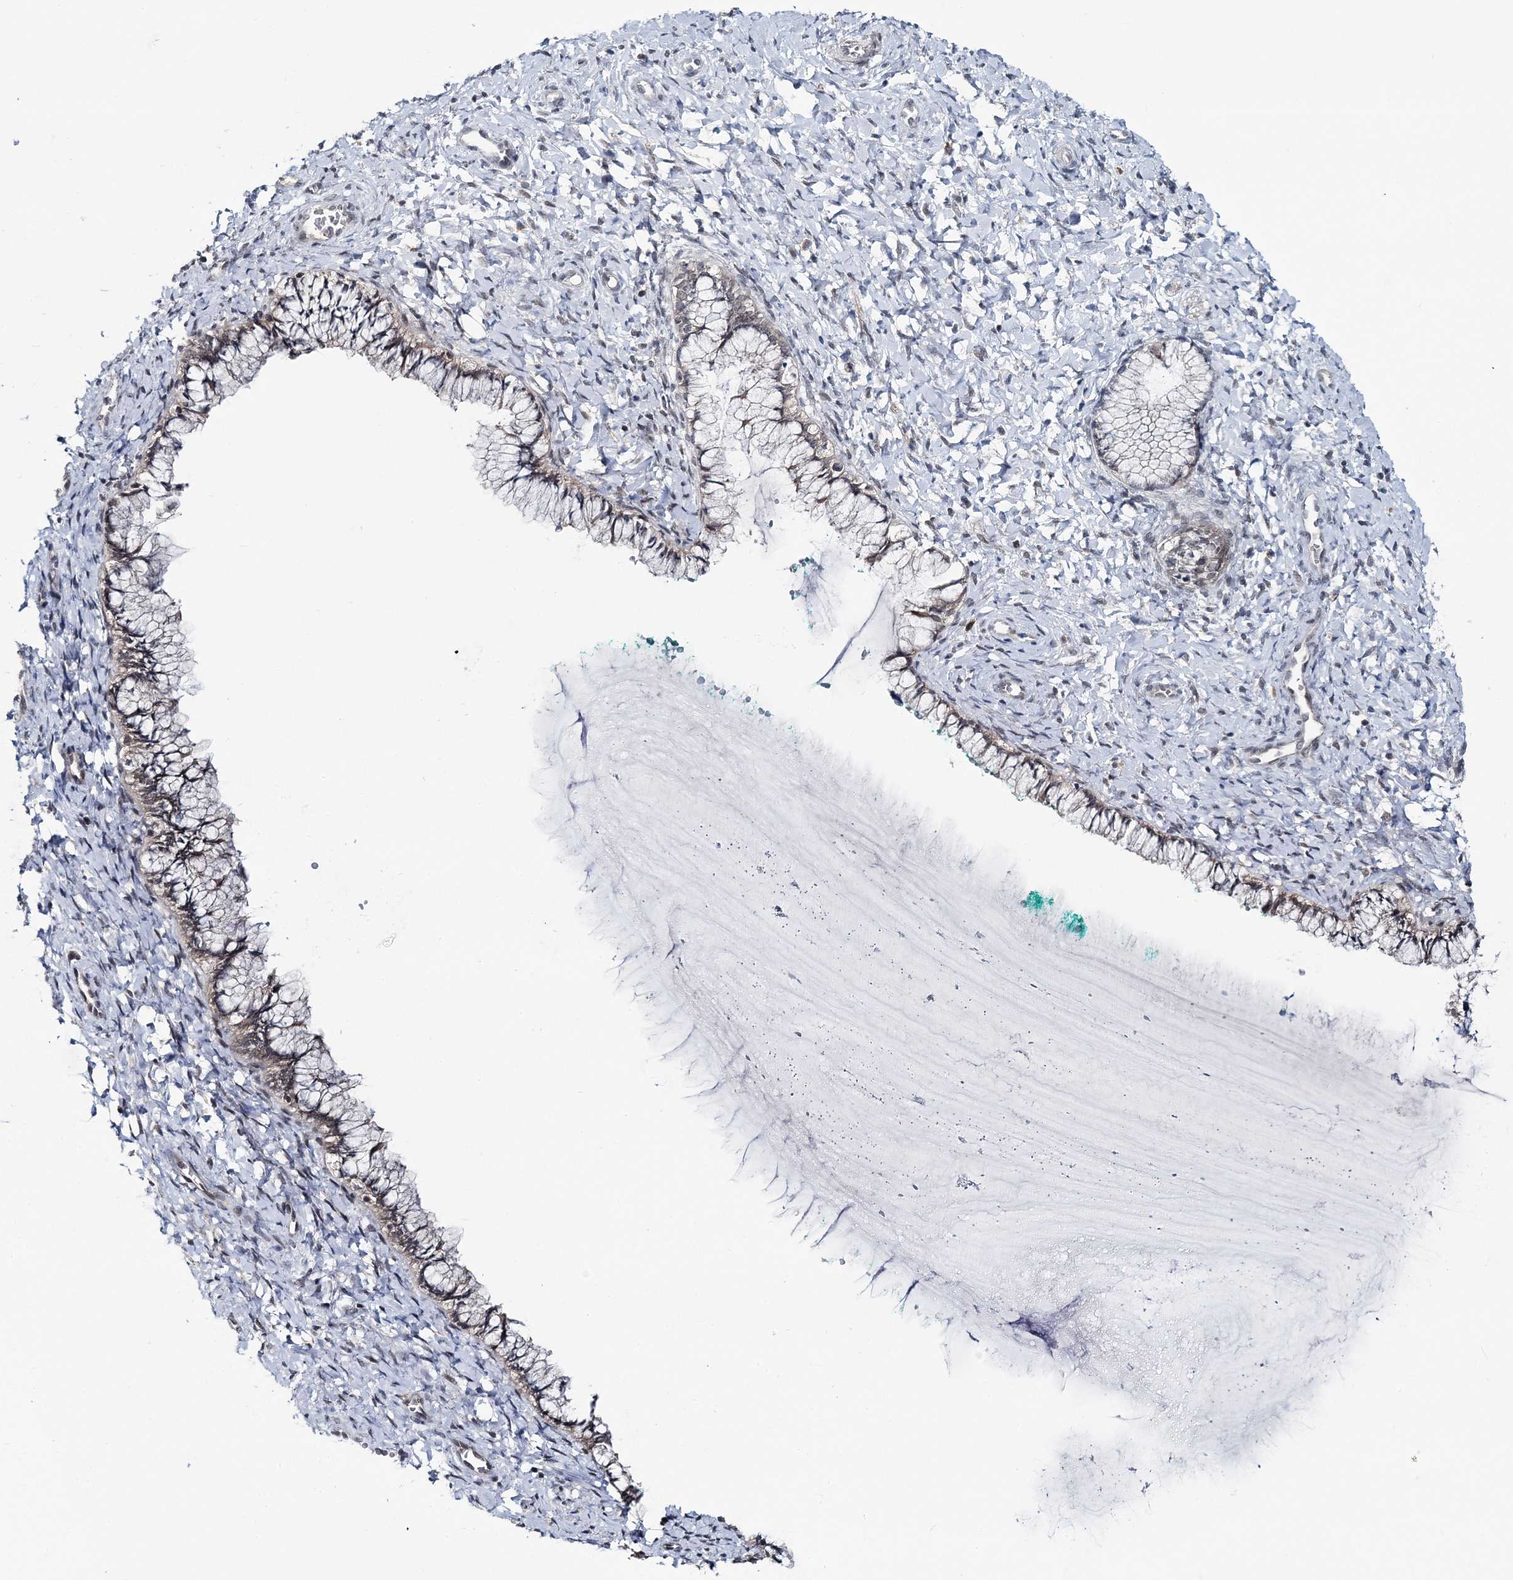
{"staining": {"intensity": "weak", "quantity": "<25%", "location": "cytoplasmic/membranous,nuclear"}, "tissue": "cervix", "cell_type": "Glandular cells", "image_type": "normal", "snomed": [{"axis": "morphology", "description": "Normal tissue, NOS"}, {"axis": "morphology", "description": "Adenocarcinoma, NOS"}, {"axis": "topography", "description": "Cervix"}], "caption": "Protein analysis of unremarkable cervix exhibits no significant staining in glandular cells. (DAB immunohistochemistry (IHC) with hematoxylin counter stain).", "gene": "HYCC2", "patient": {"sex": "female", "age": 29}}